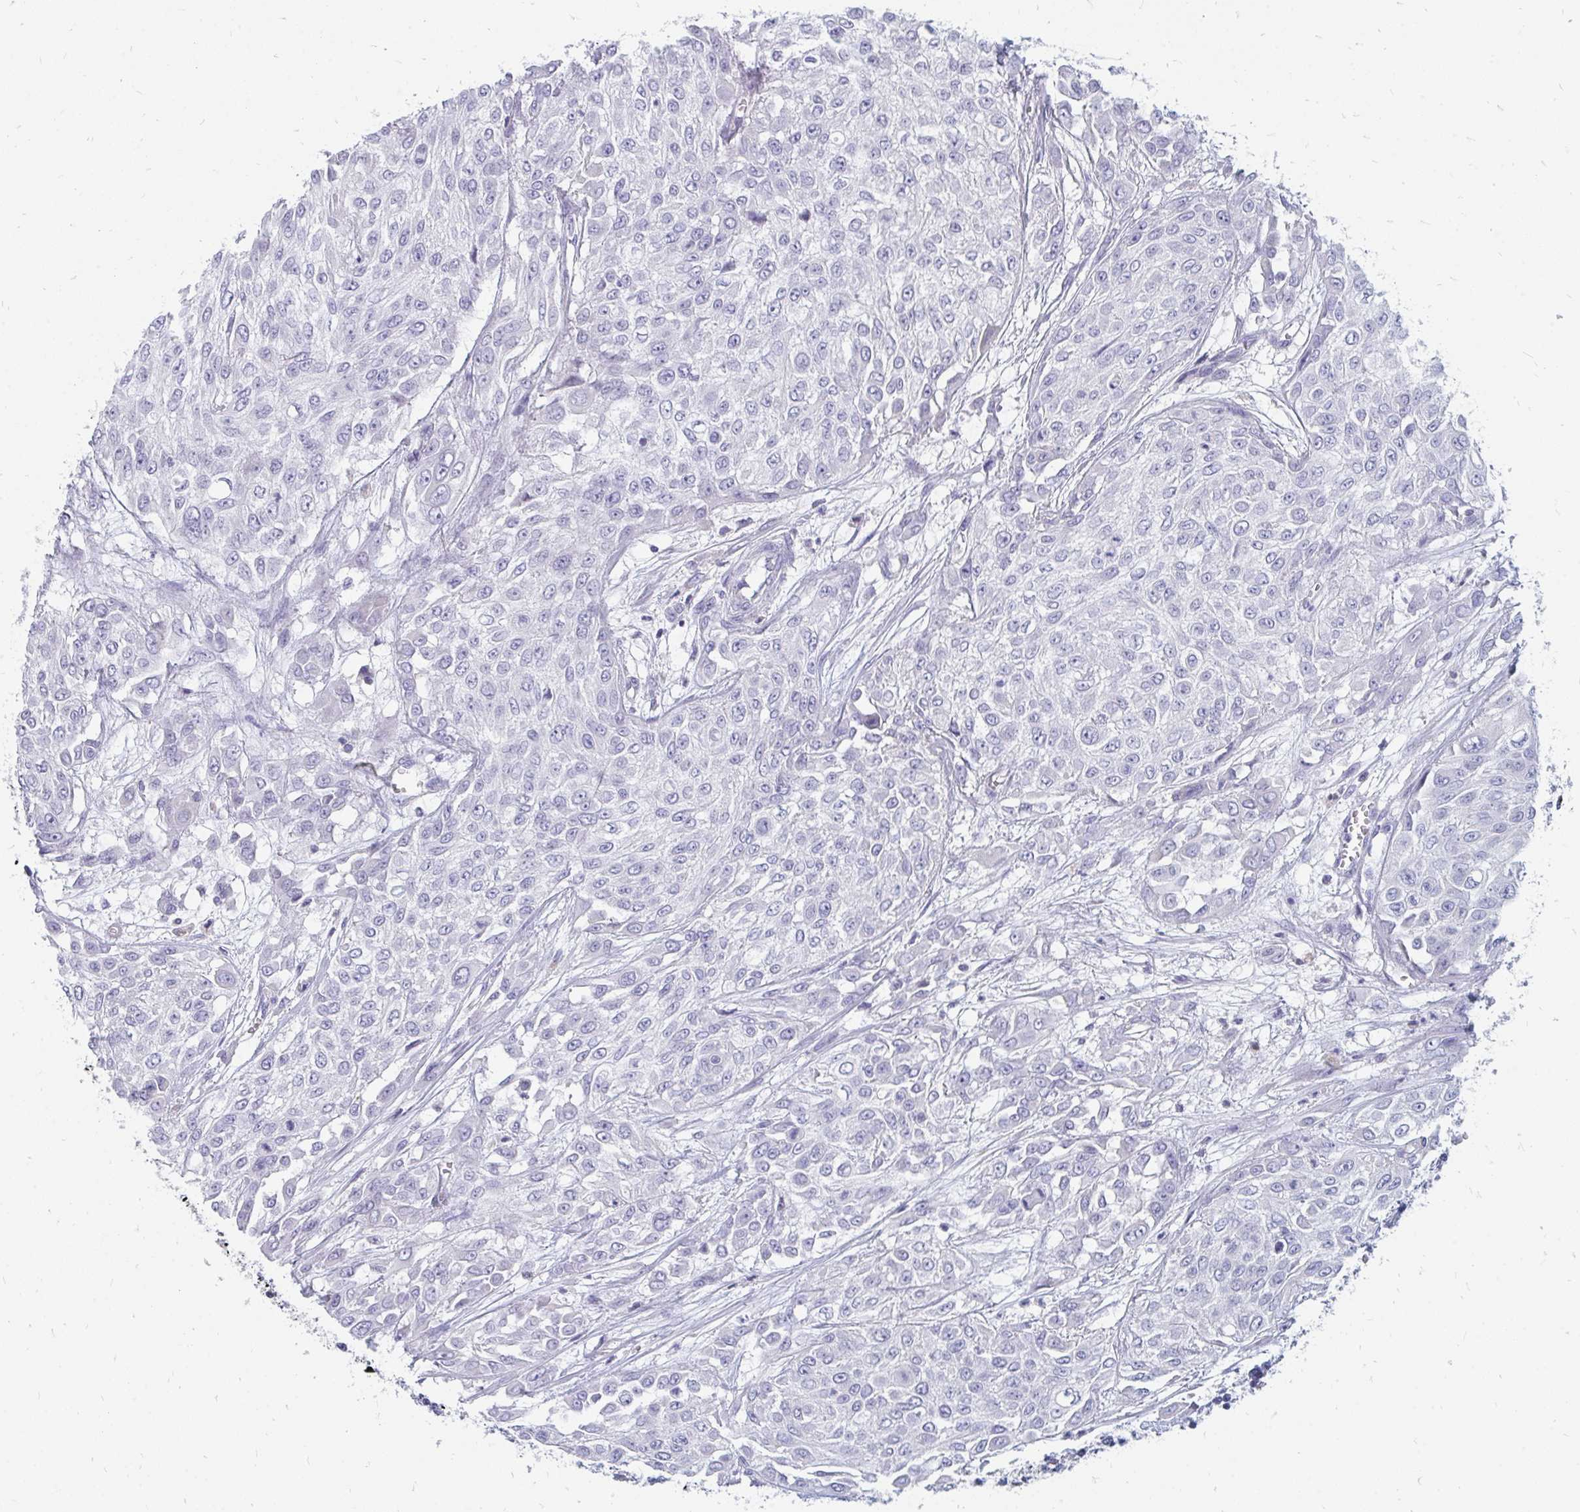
{"staining": {"intensity": "negative", "quantity": "none", "location": "none"}, "tissue": "urothelial cancer", "cell_type": "Tumor cells", "image_type": "cancer", "snomed": [{"axis": "morphology", "description": "Urothelial carcinoma, High grade"}, {"axis": "topography", "description": "Urinary bladder"}], "caption": "The micrograph shows no staining of tumor cells in urothelial carcinoma (high-grade).", "gene": "OR10V1", "patient": {"sex": "male", "age": 57}}